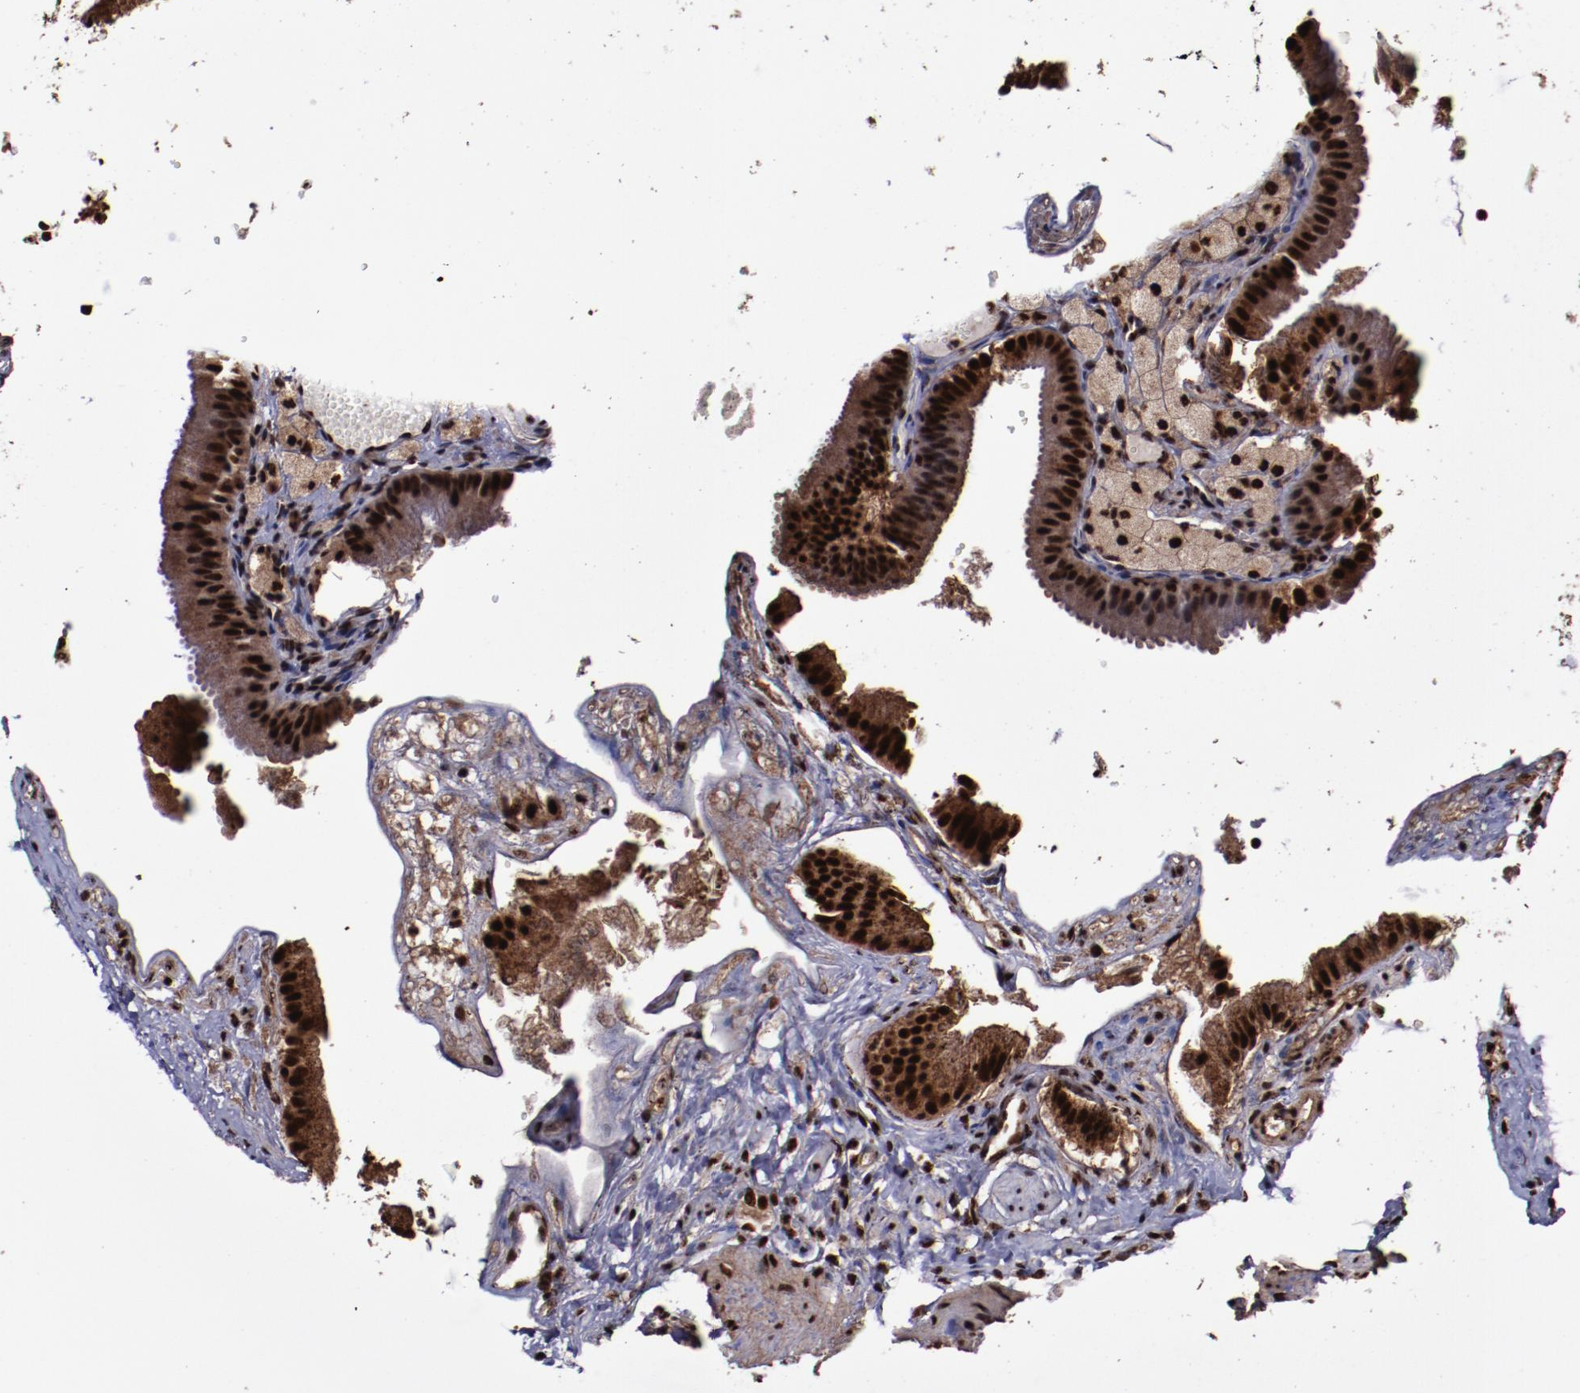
{"staining": {"intensity": "strong", "quantity": ">75%", "location": "cytoplasmic/membranous,nuclear"}, "tissue": "gallbladder", "cell_type": "Glandular cells", "image_type": "normal", "snomed": [{"axis": "morphology", "description": "Normal tissue, NOS"}, {"axis": "topography", "description": "Gallbladder"}], "caption": "Immunohistochemistry (IHC) staining of normal gallbladder, which reveals high levels of strong cytoplasmic/membranous,nuclear staining in about >75% of glandular cells indicating strong cytoplasmic/membranous,nuclear protein expression. The staining was performed using DAB (3,3'-diaminobenzidine) (brown) for protein detection and nuclei were counterstained in hematoxylin (blue).", "gene": "SNW1", "patient": {"sex": "female", "age": 24}}